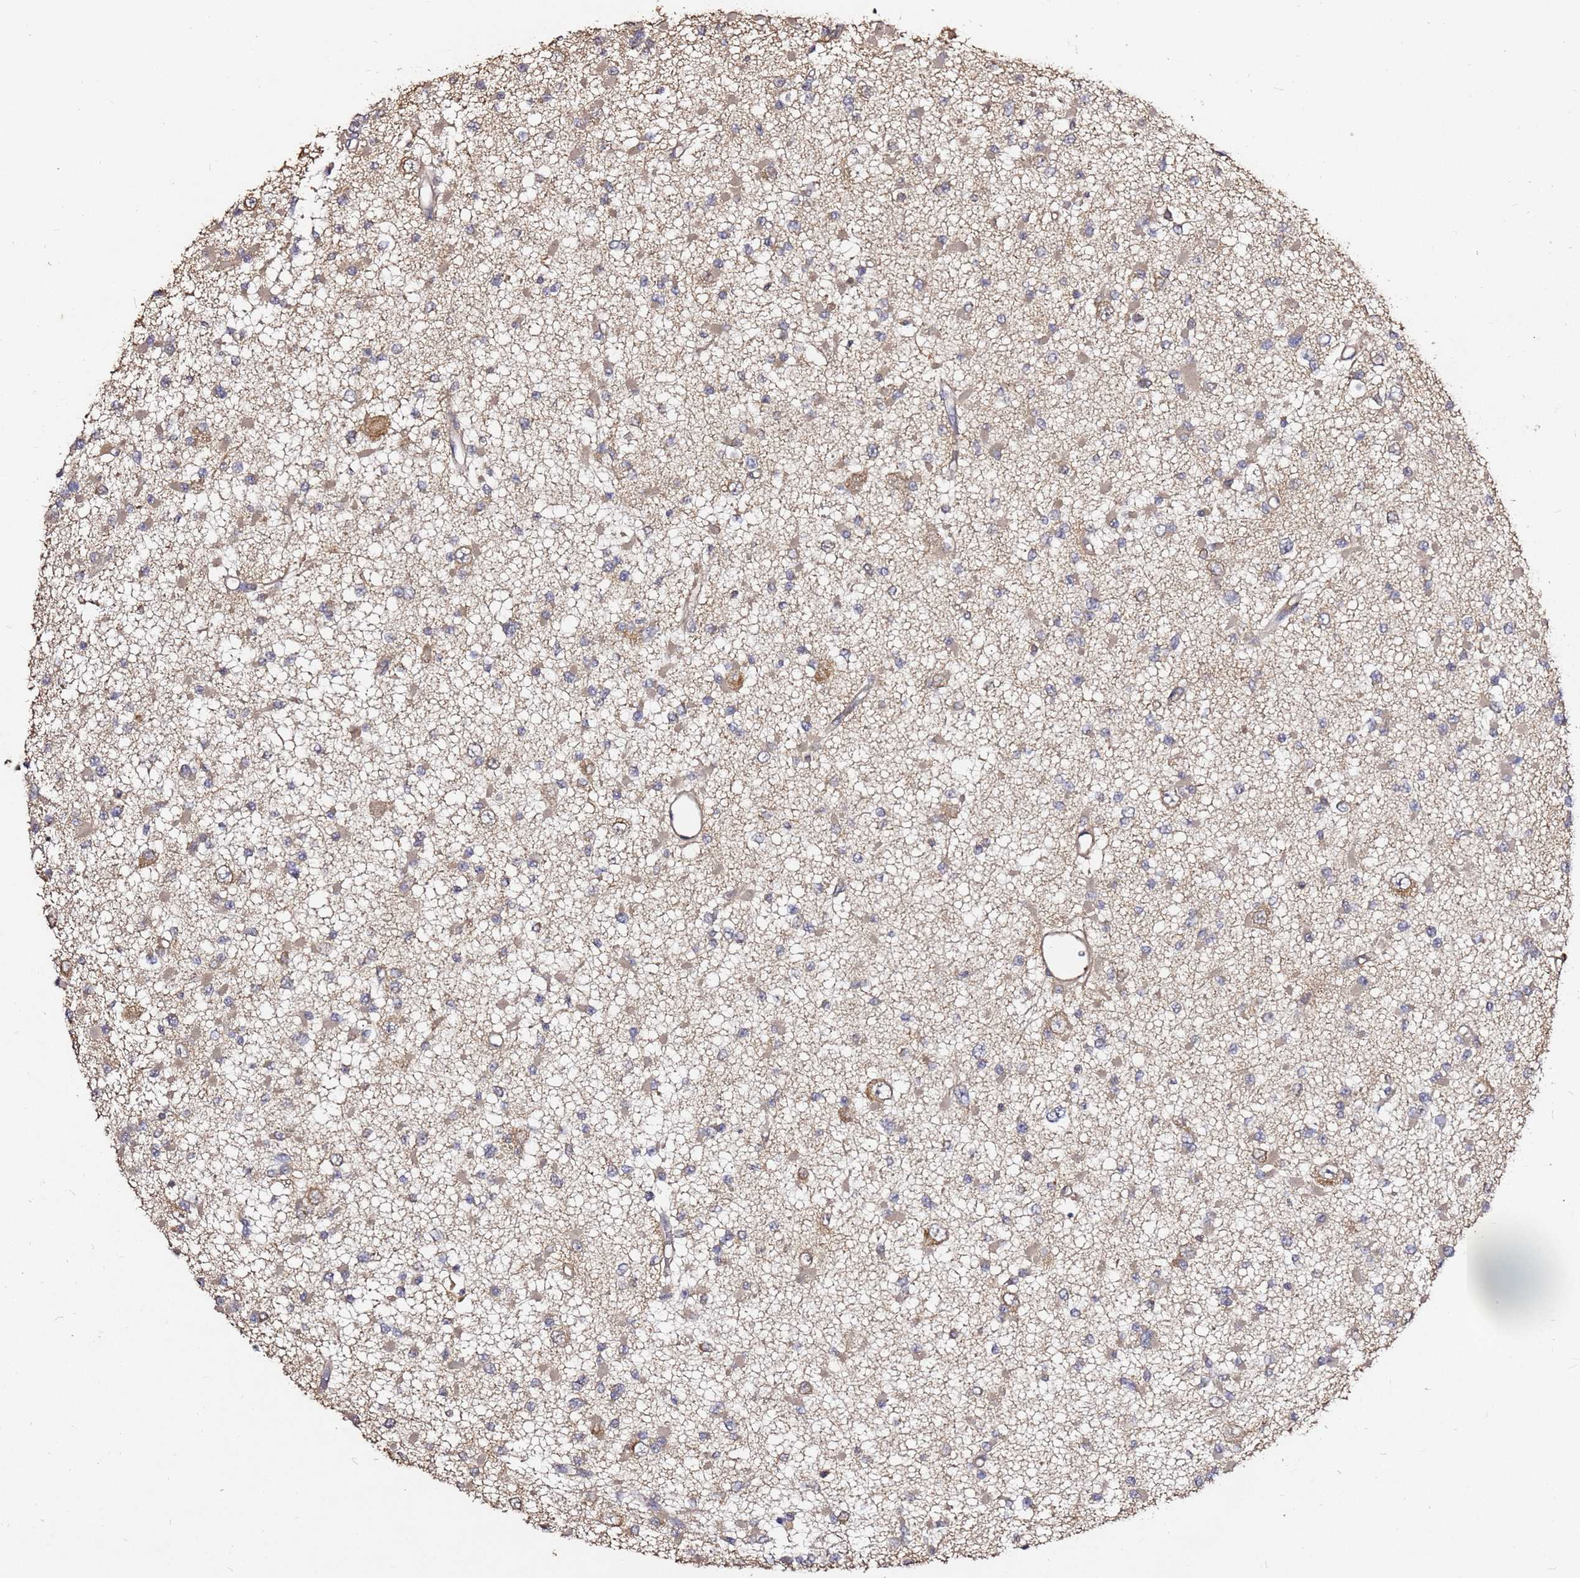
{"staining": {"intensity": "weak", "quantity": ">75%", "location": "cytoplasmic/membranous"}, "tissue": "glioma", "cell_type": "Tumor cells", "image_type": "cancer", "snomed": [{"axis": "morphology", "description": "Glioma, malignant, Low grade"}, {"axis": "topography", "description": "Brain"}], "caption": "DAB immunohistochemical staining of malignant glioma (low-grade) demonstrates weak cytoplasmic/membranous protein staining in about >75% of tumor cells. (DAB (3,3'-diaminobenzidine) = brown stain, brightfield microscopy at high magnification).", "gene": "C6orf136", "patient": {"sex": "female", "age": 22}}